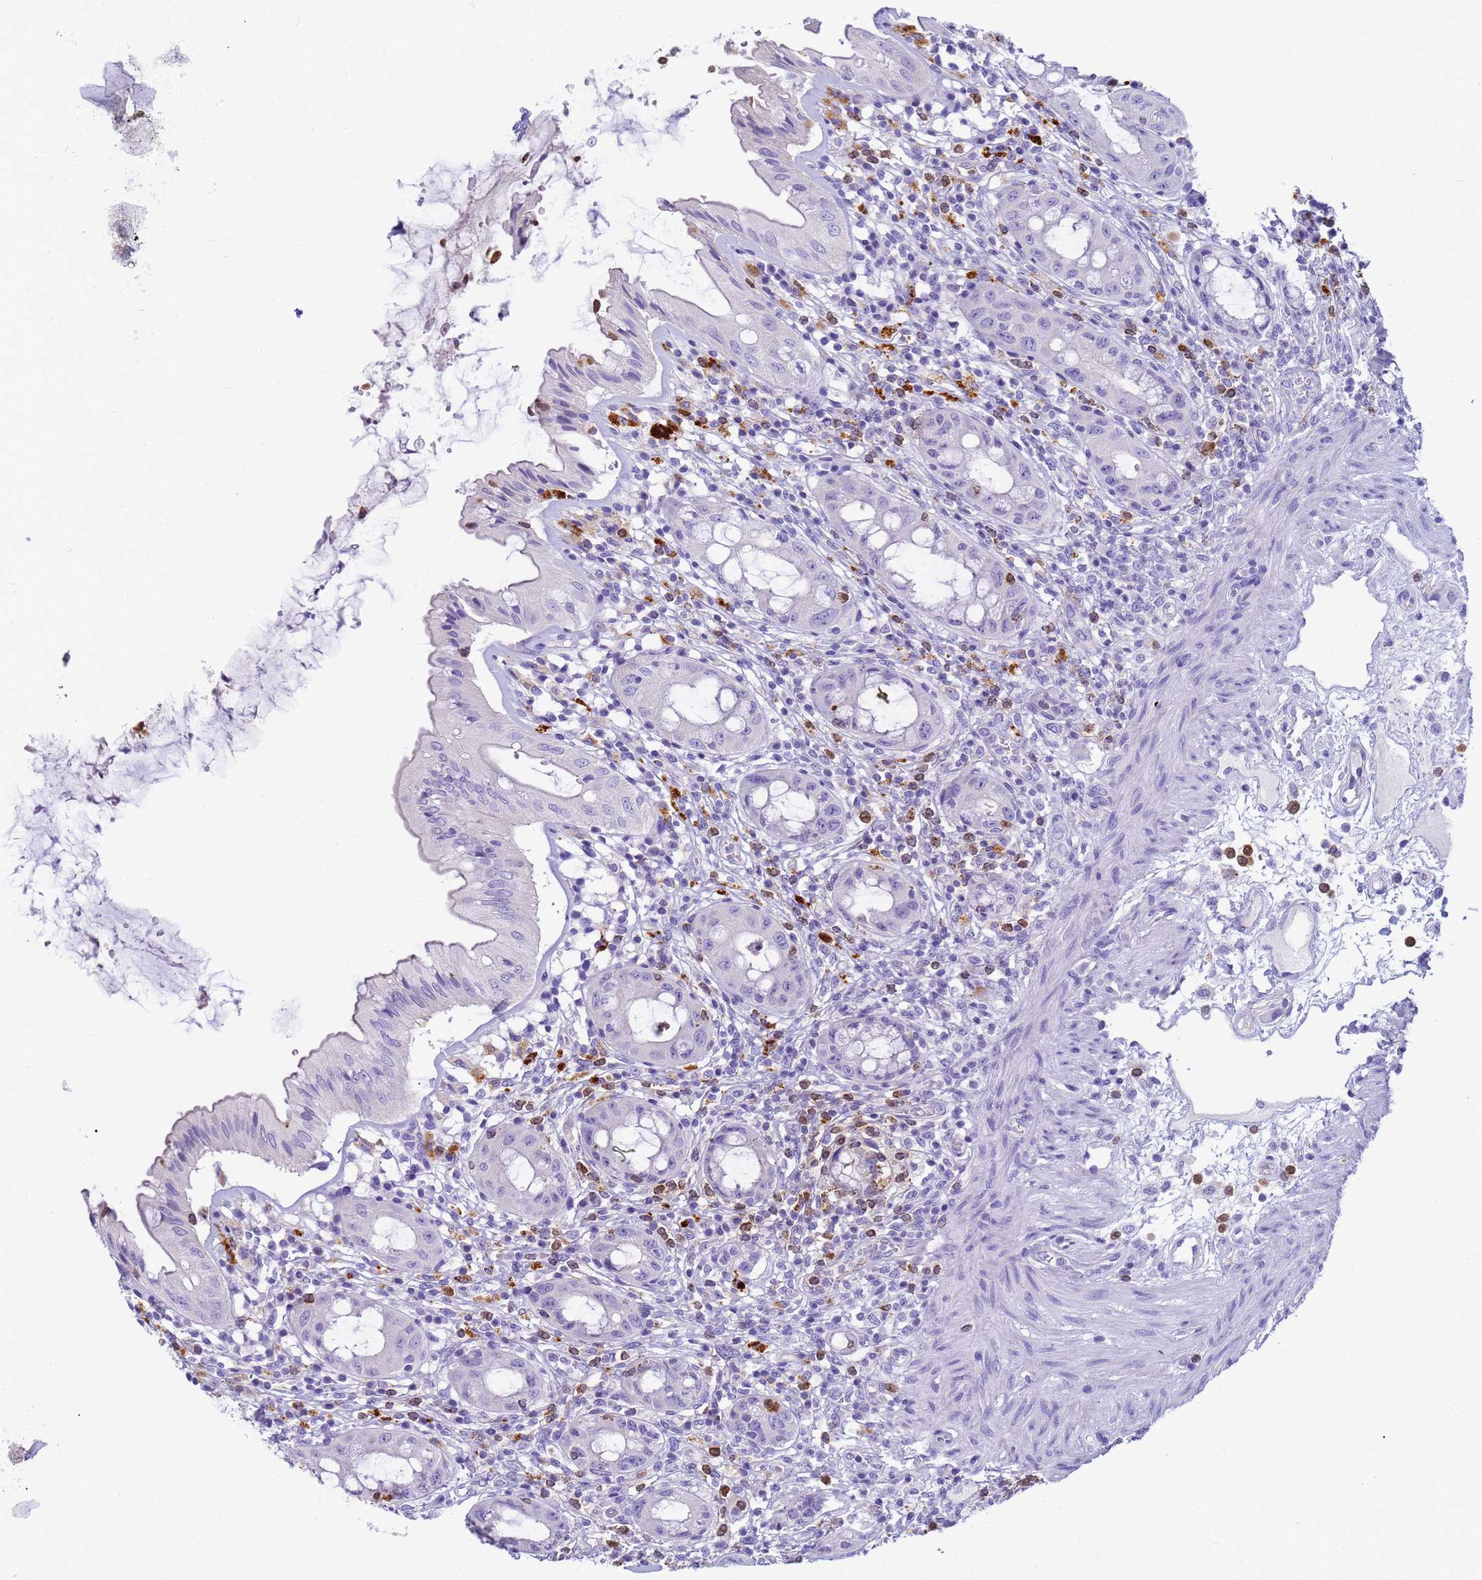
{"staining": {"intensity": "negative", "quantity": "none", "location": "none"}, "tissue": "rectum", "cell_type": "Glandular cells", "image_type": "normal", "snomed": [{"axis": "morphology", "description": "Normal tissue, NOS"}, {"axis": "topography", "description": "Rectum"}], "caption": "Immunohistochemistry (IHC) micrograph of unremarkable rectum: rectum stained with DAB (3,3'-diaminobenzidine) exhibits no significant protein positivity in glandular cells.", "gene": "RNASE2", "patient": {"sex": "female", "age": 57}}